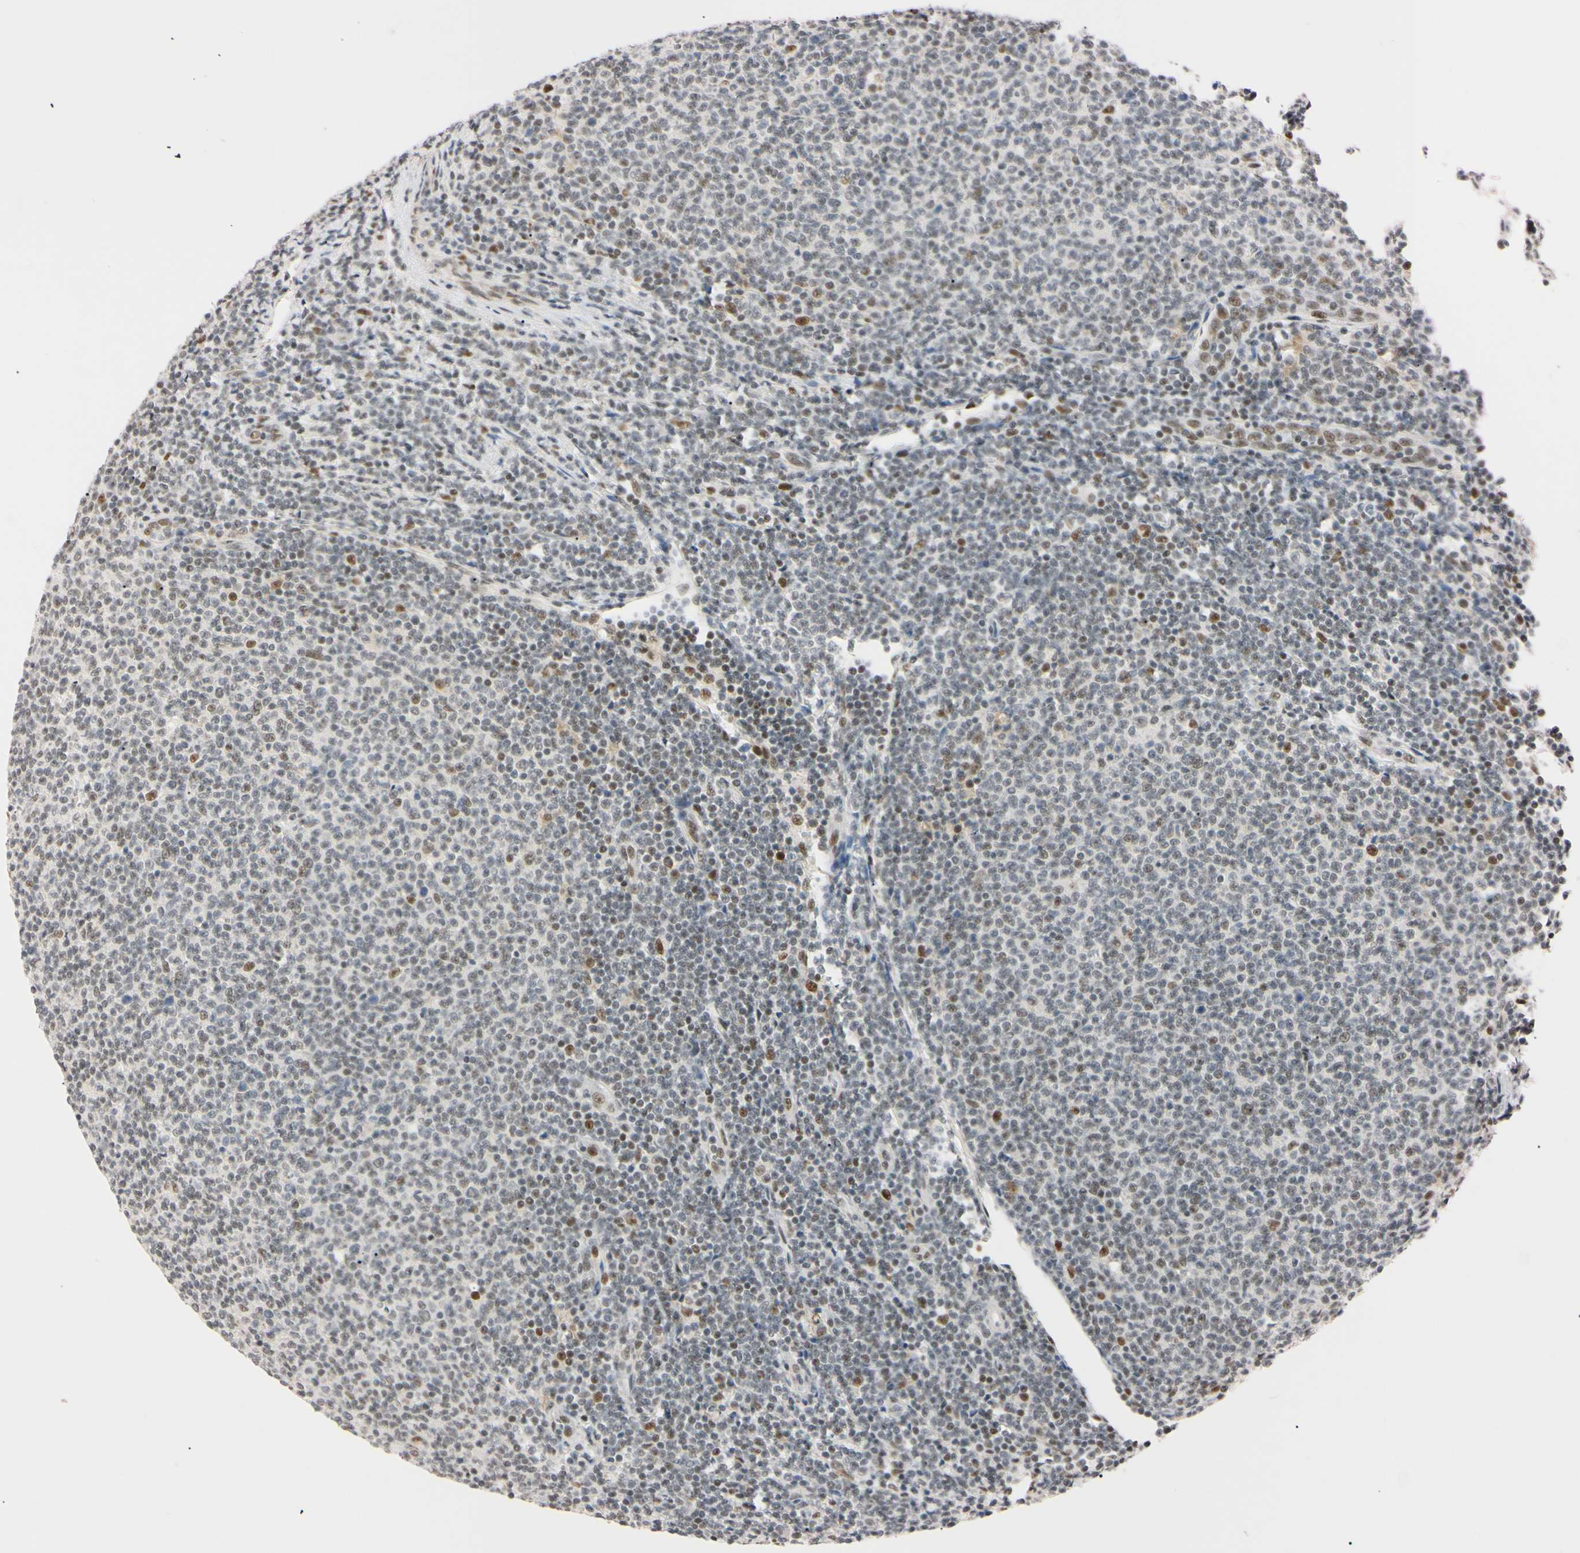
{"staining": {"intensity": "moderate", "quantity": "<25%", "location": "nuclear"}, "tissue": "lymphoma", "cell_type": "Tumor cells", "image_type": "cancer", "snomed": [{"axis": "morphology", "description": "Malignant lymphoma, non-Hodgkin's type, Low grade"}, {"axis": "topography", "description": "Lymph node"}], "caption": "The micrograph displays immunohistochemical staining of lymphoma. There is moderate nuclear expression is present in approximately <25% of tumor cells.", "gene": "ZNF134", "patient": {"sex": "male", "age": 66}}